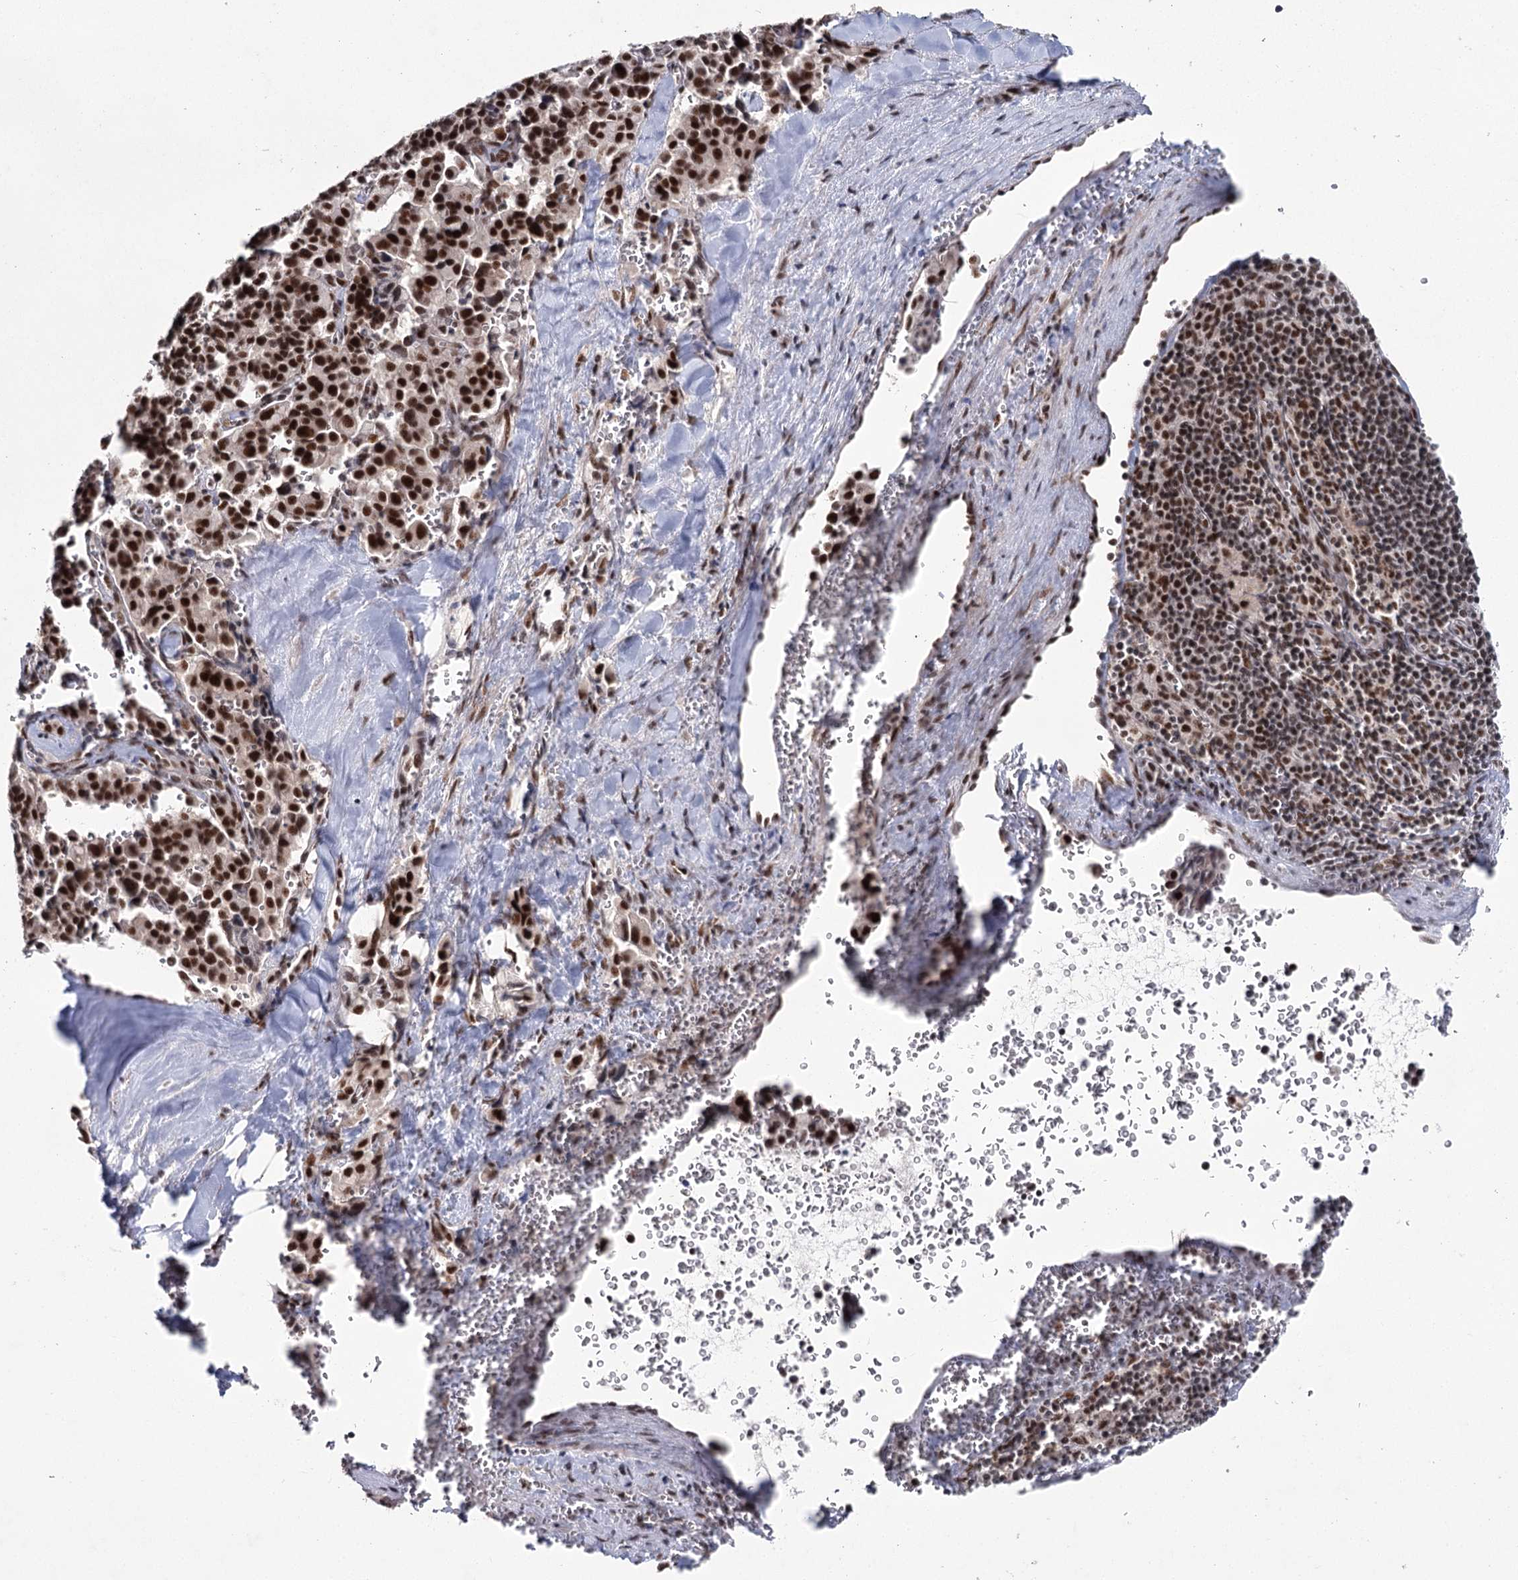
{"staining": {"intensity": "strong", "quantity": ">75%", "location": "nuclear"}, "tissue": "pancreatic cancer", "cell_type": "Tumor cells", "image_type": "cancer", "snomed": [{"axis": "morphology", "description": "Adenocarcinoma, NOS"}, {"axis": "topography", "description": "Pancreas"}], "caption": "A high amount of strong nuclear staining is identified in approximately >75% of tumor cells in pancreatic adenocarcinoma tissue.", "gene": "SCAF8", "patient": {"sex": "male", "age": 65}}